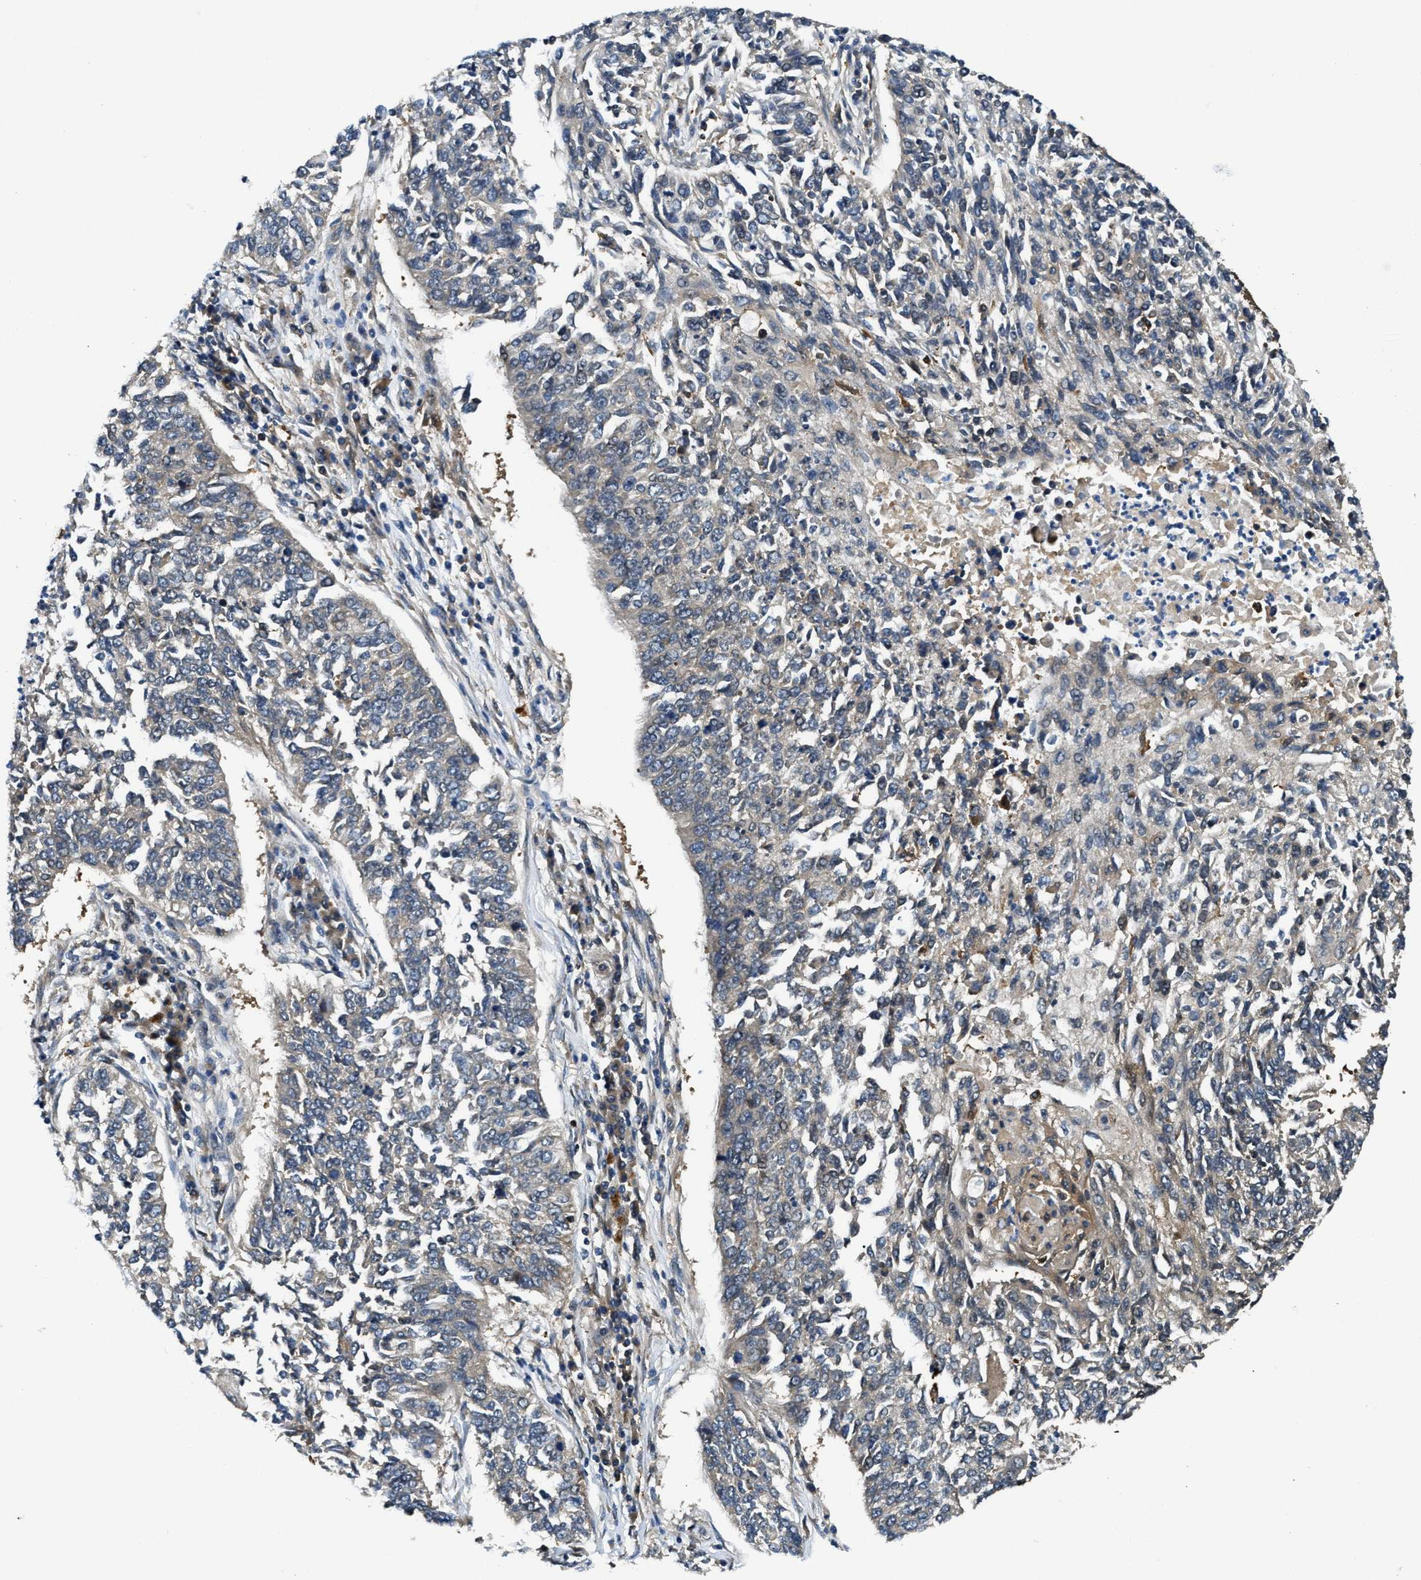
{"staining": {"intensity": "negative", "quantity": "none", "location": "none"}, "tissue": "lung cancer", "cell_type": "Tumor cells", "image_type": "cancer", "snomed": [{"axis": "morphology", "description": "Normal tissue, NOS"}, {"axis": "morphology", "description": "Squamous cell carcinoma, NOS"}, {"axis": "topography", "description": "Cartilage tissue"}, {"axis": "topography", "description": "Bronchus"}, {"axis": "topography", "description": "Lung"}], "caption": "Lung squamous cell carcinoma stained for a protein using IHC displays no expression tumor cells.", "gene": "PPA1", "patient": {"sex": "female", "age": 49}}